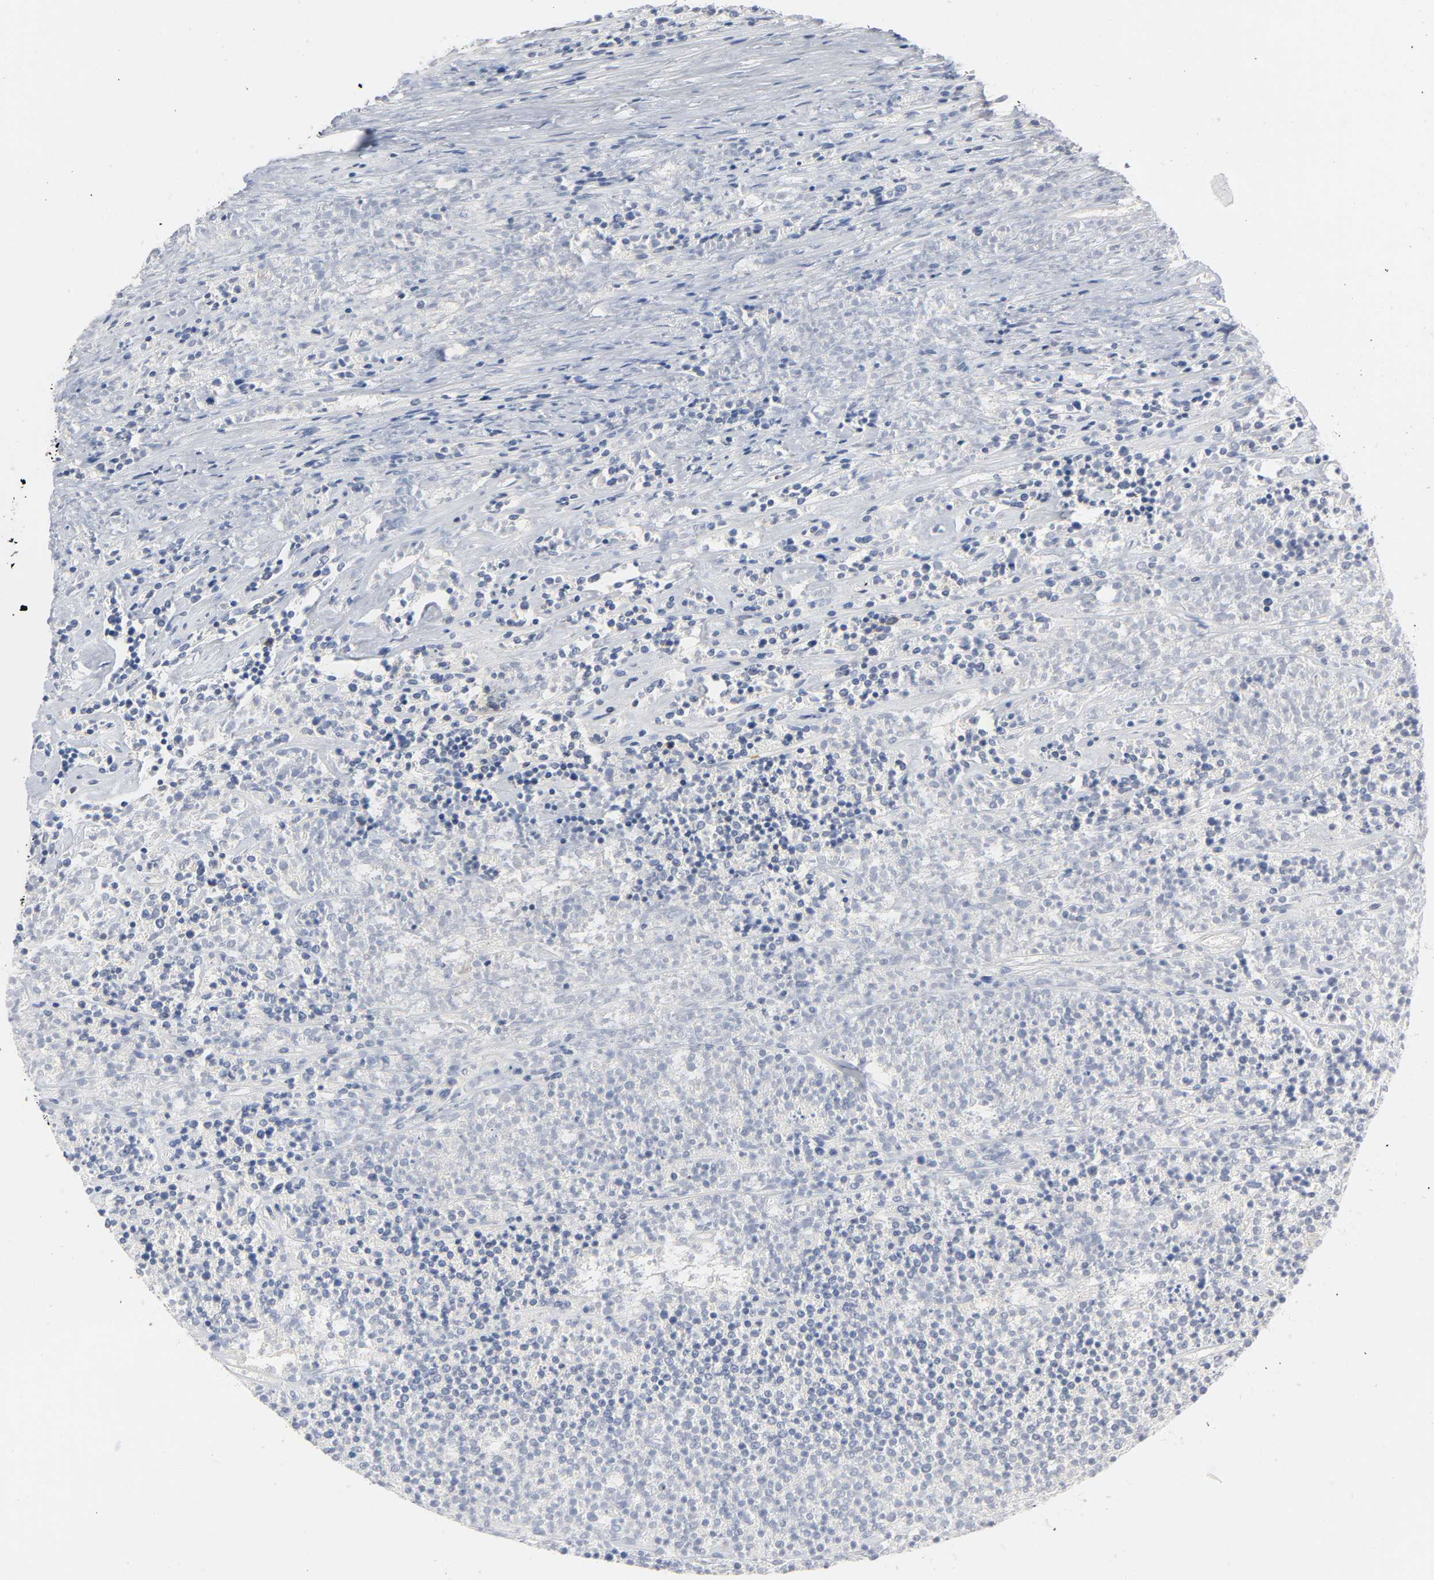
{"staining": {"intensity": "negative", "quantity": "none", "location": "none"}, "tissue": "lymphoma", "cell_type": "Tumor cells", "image_type": "cancer", "snomed": [{"axis": "morphology", "description": "Malignant lymphoma, non-Hodgkin's type, High grade"}, {"axis": "topography", "description": "Lymph node"}], "caption": "An immunohistochemistry photomicrograph of lymphoma is shown. There is no staining in tumor cells of lymphoma. The staining was performed using DAB (3,3'-diaminobenzidine) to visualize the protein expression in brown, while the nuclei were stained in blue with hematoxylin (Magnification: 20x).", "gene": "CD2AP", "patient": {"sex": "female", "age": 73}}